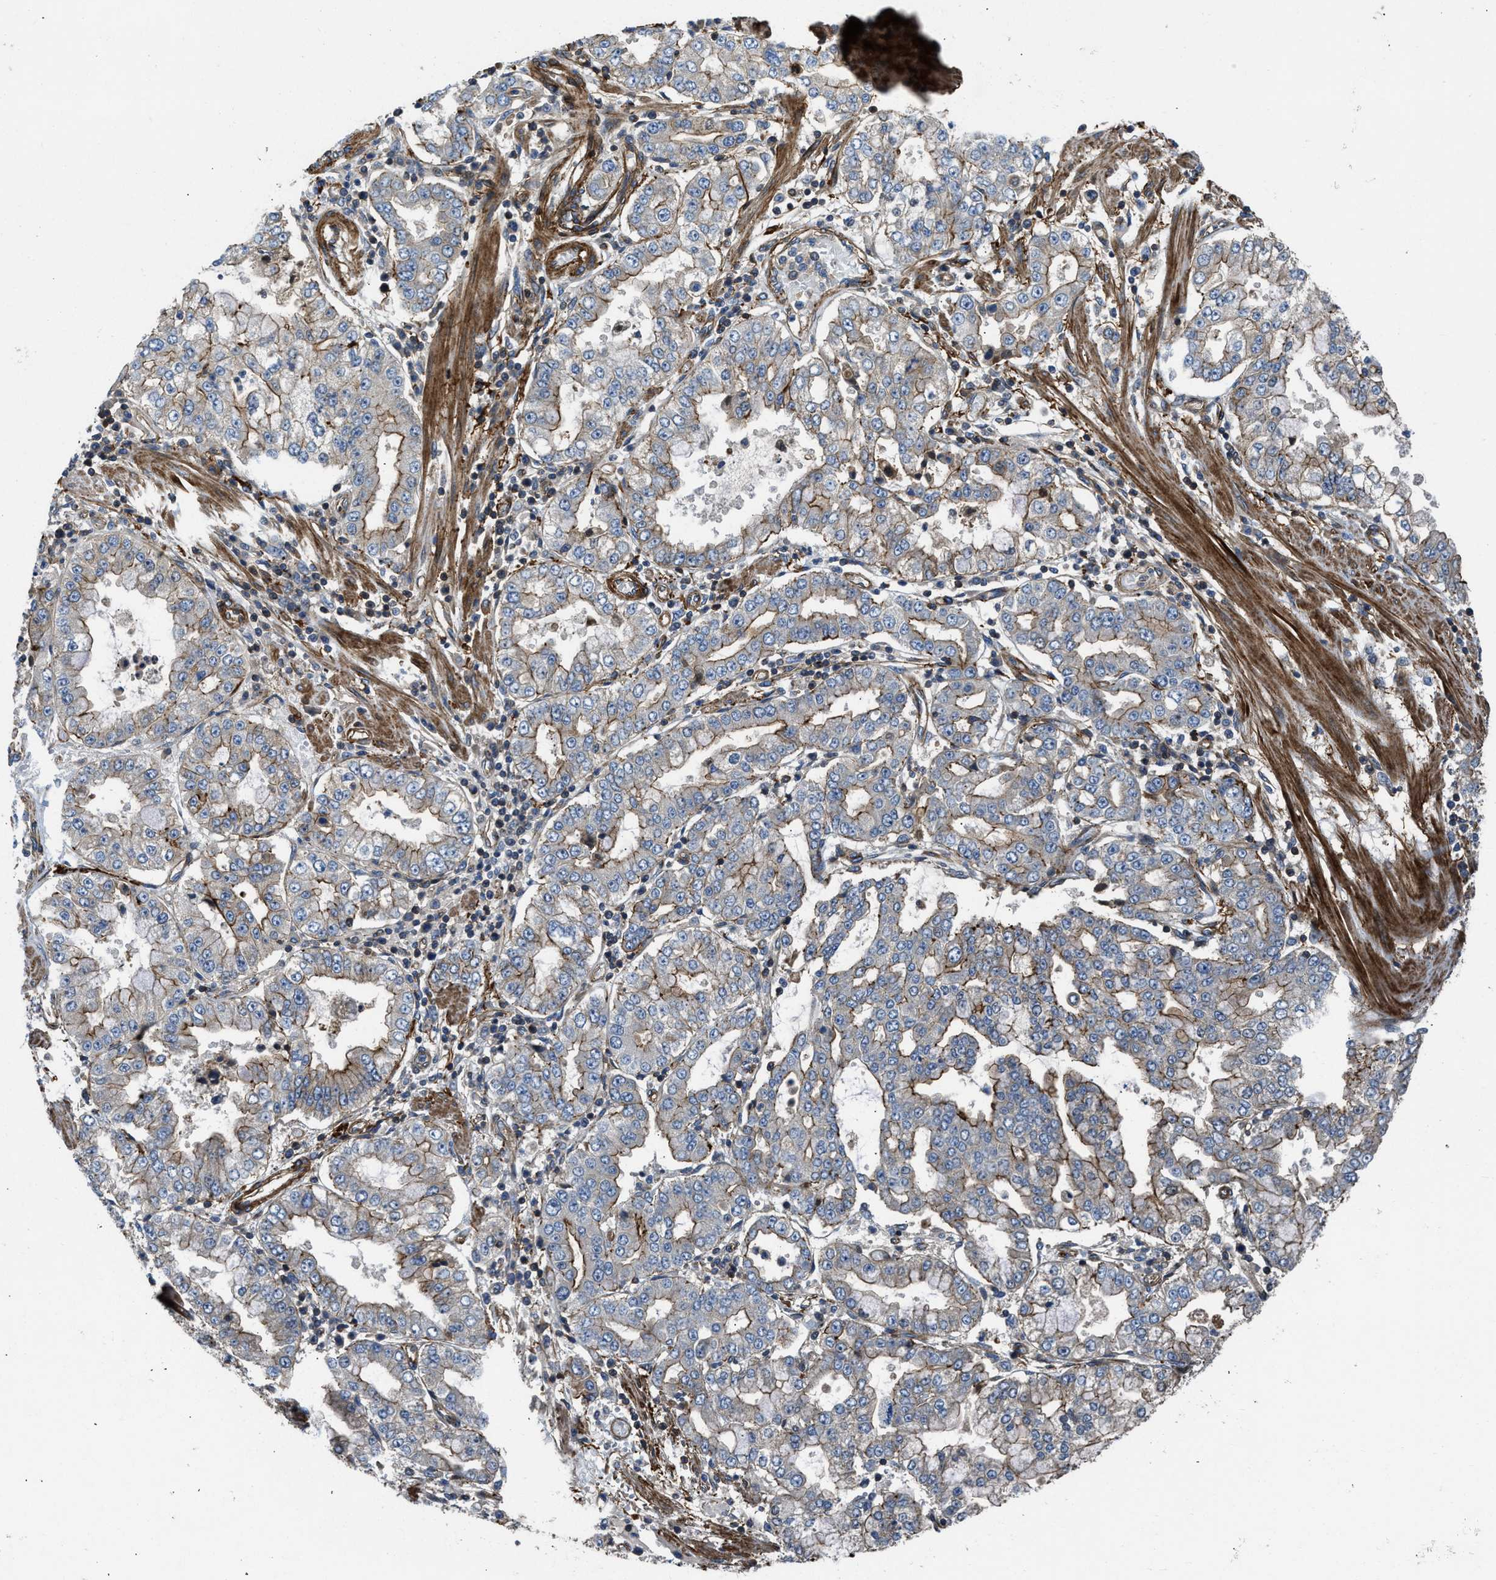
{"staining": {"intensity": "moderate", "quantity": ">75%", "location": "cytoplasmic/membranous"}, "tissue": "stomach cancer", "cell_type": "Tumor cells", "image_type": "cancer", "snomed": [{"axis": "morphology", "description": "Adenocarcinoma, NOS"}, {"axis": "topography", "description": "Stomach"}], "caption": "A micrograph of stomach cancer (adenocarcinoma) stained for a protein shows moderate cytoplasmic/membranous brown staining in tumor cells.", "gene": "NYNRIN", "patient": {"sex": "male", "age": 76}}